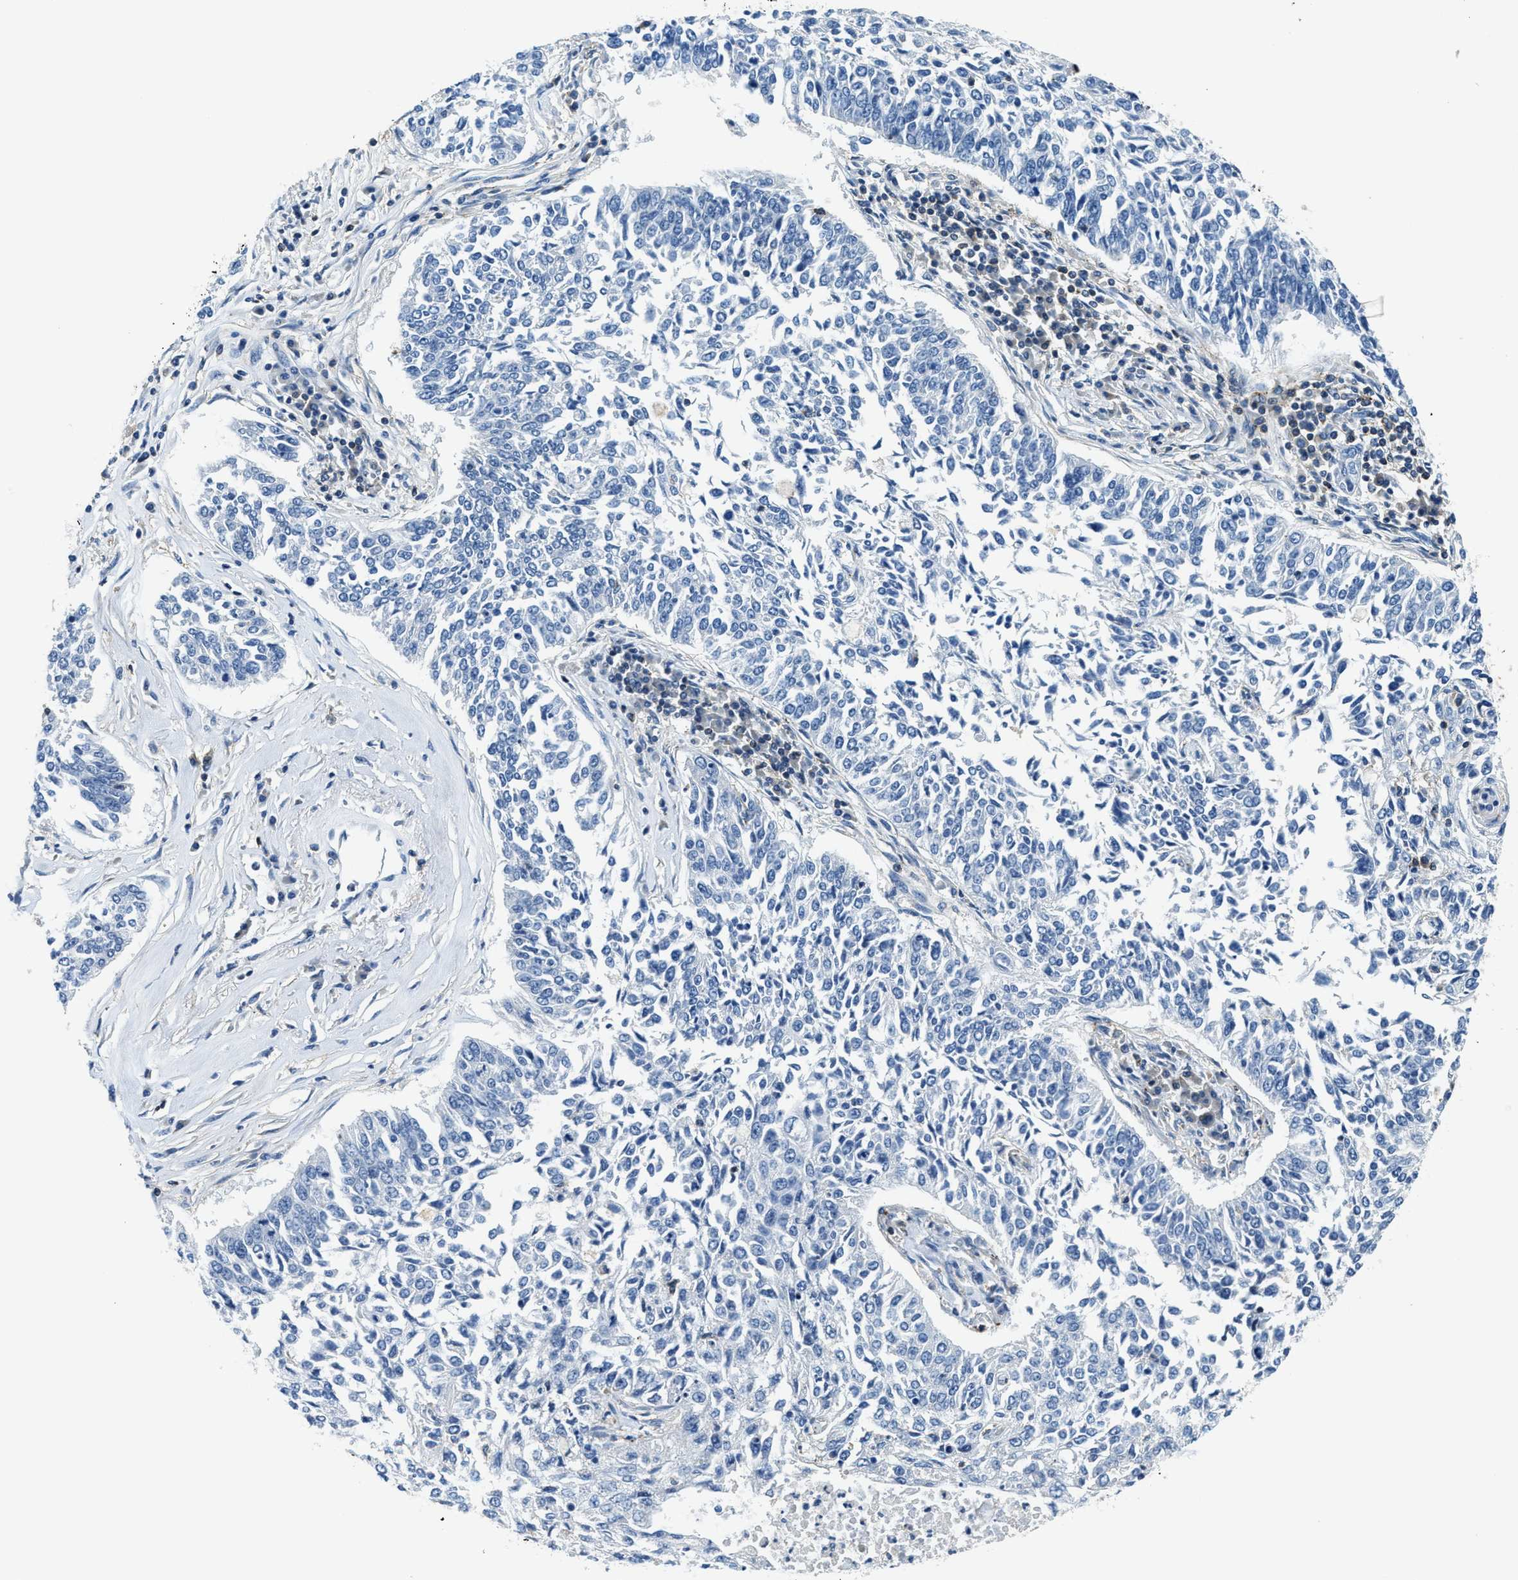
{"staining": {"intensity": "negative", "quantity": "none", "location": "none"}, "tissue": "lung cancer", "cell_type": "Tumor cells", "image_type": "cancer", "snomed": [{"axis": "morphology", "description": "Normal tissue, NOS"}, {"axis": "morphology", "description": "Squamous cell carcinoma, NOS"}, {"axis": "topography", "description": "Cartilage tissue"}, {"axis": "topography", "description": "Bronchus"}, {"axis": "topography", "description": "Lung"}], "caption": "Tumor cells are negative for protein expression in human lung squamous cell carcinoma.", "gene": "MYO1G", "patient": {"sex": "female", "age": 49}}